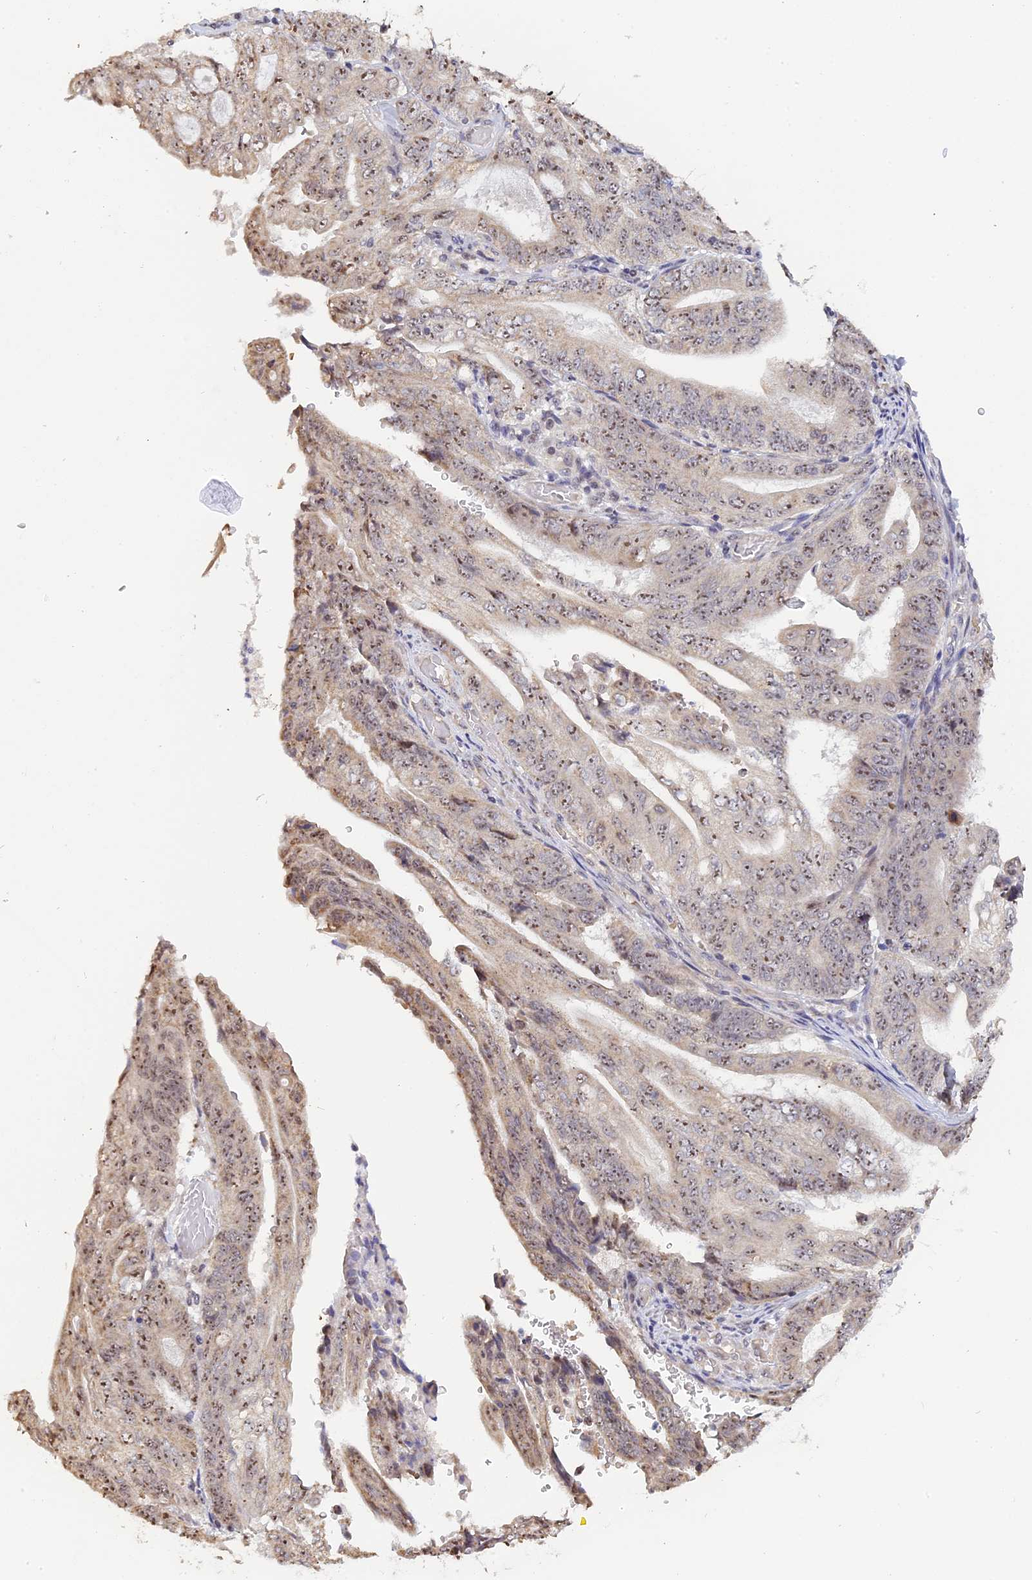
{"staining": {"intensity": "moderate", "quantity": "25%-75%", "location": "nuclear"}, "tissue": "stomach cancer", "cell_type": "Tumor cells", "image_type": "cancer", "snomed": [{"axis": "morphology", "description": "Adenocarcinoma, NOS"}, {"axis": "topography", "description": "Stomach"}], "caption": "An image showing moderate nuclear expression in about 25%-75% of tumor cells in adenocarcinoma (stomach), as visualized by brown immunohistochemical staining.", "gene": "MGA", "patient": {"sex": "female", "age": 73}}